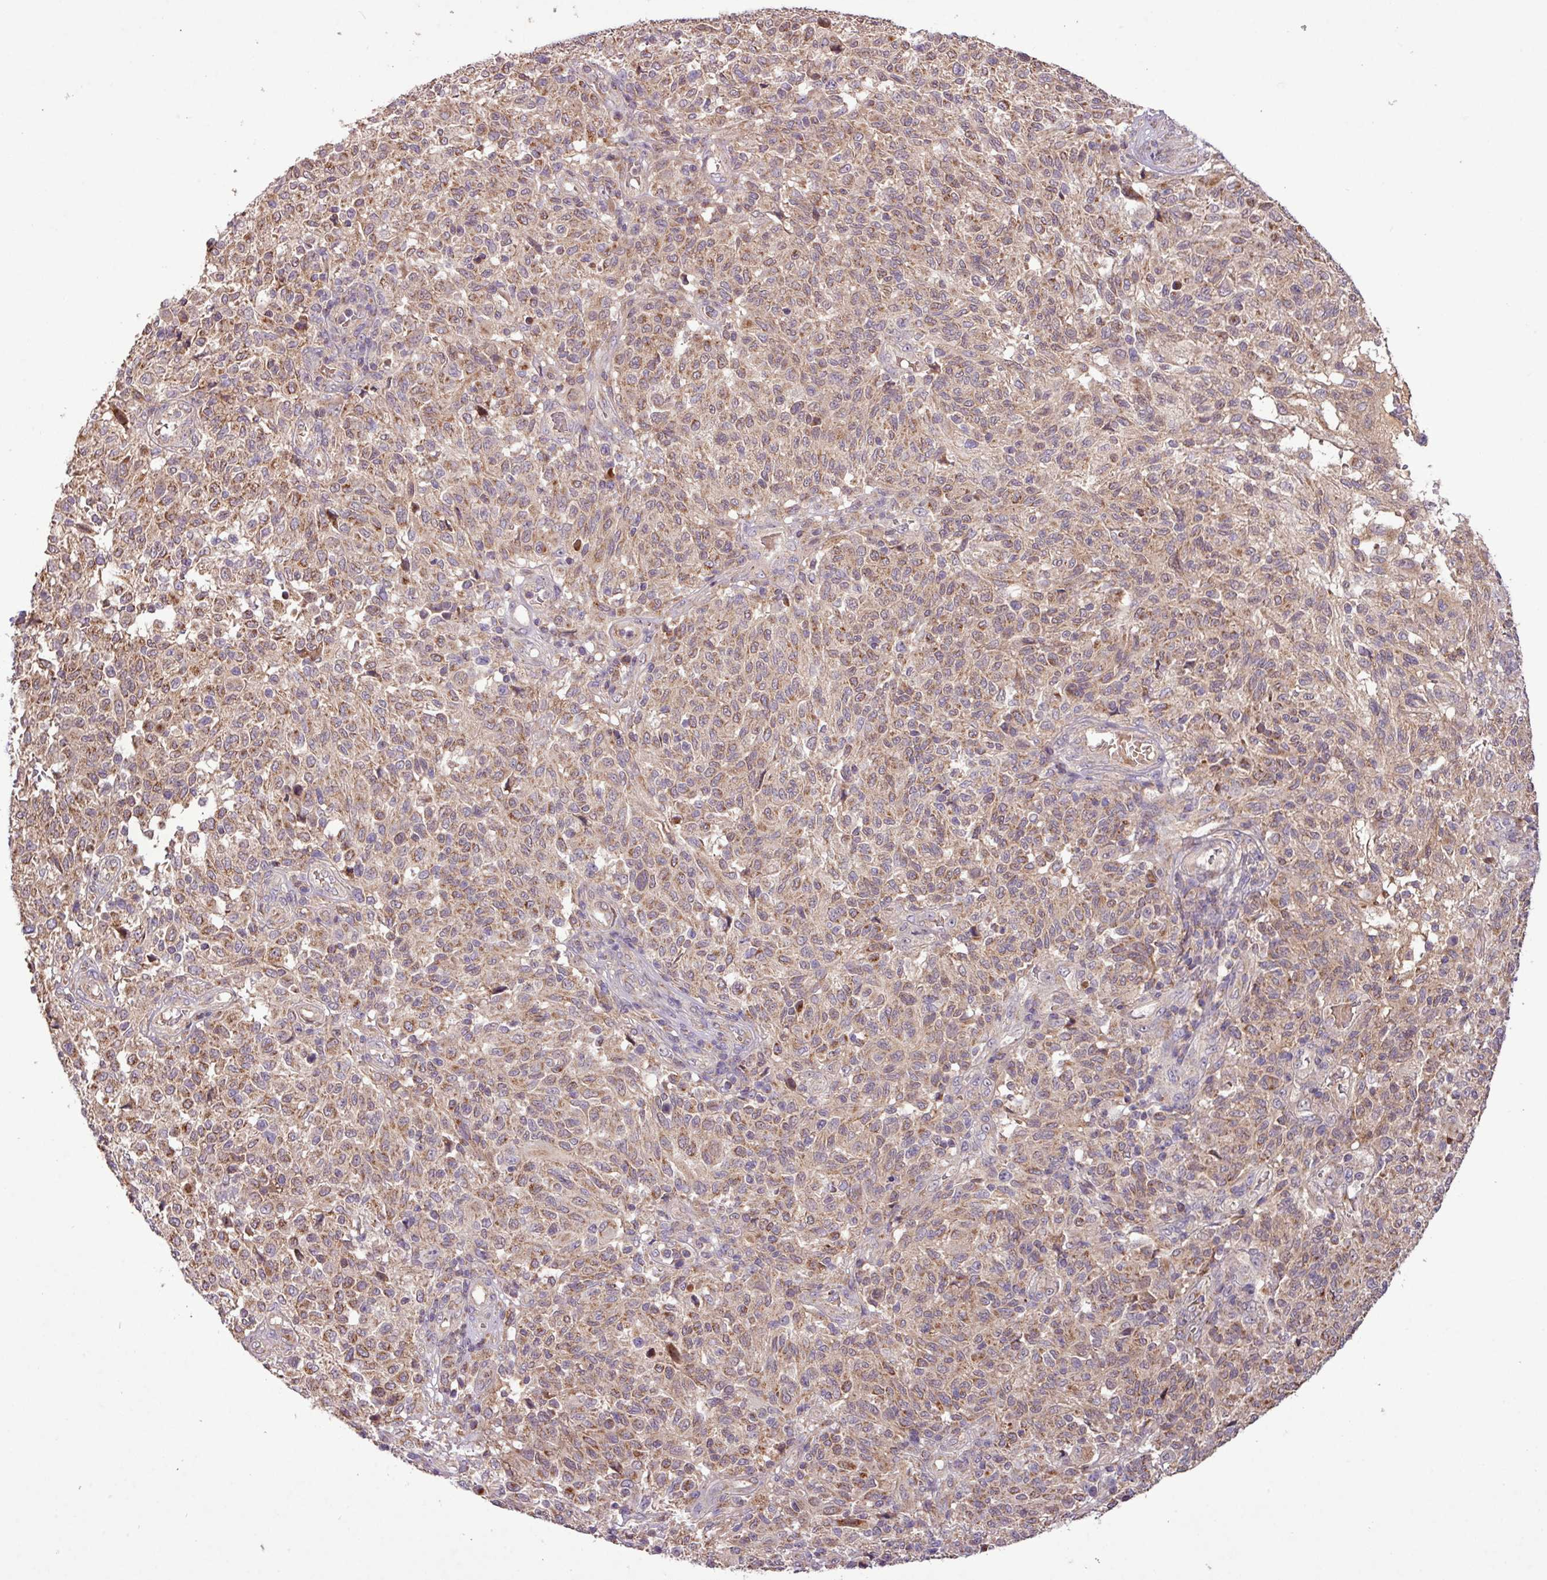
{"staining": {"intensity": "weak", "quantity": ">75%", "location": "cytoplasmic/membranous"}, "tissue": "melanoma", "cell_type": "Tumor cells", "image_type": "cancer", "snomed": [{"axis": "morphology", "description": "Malignant melanoma, NOS"}, {"axis": "topography", "description": "Skin"}], "caption": "Protein positivity by IHC demonstrates weak cytoplasmic/membranous expression in approximately >75% of tumor cells in malignant melanoma.", "gene": "YPEL3", "patient": {"sex": "male", "age": 66}}